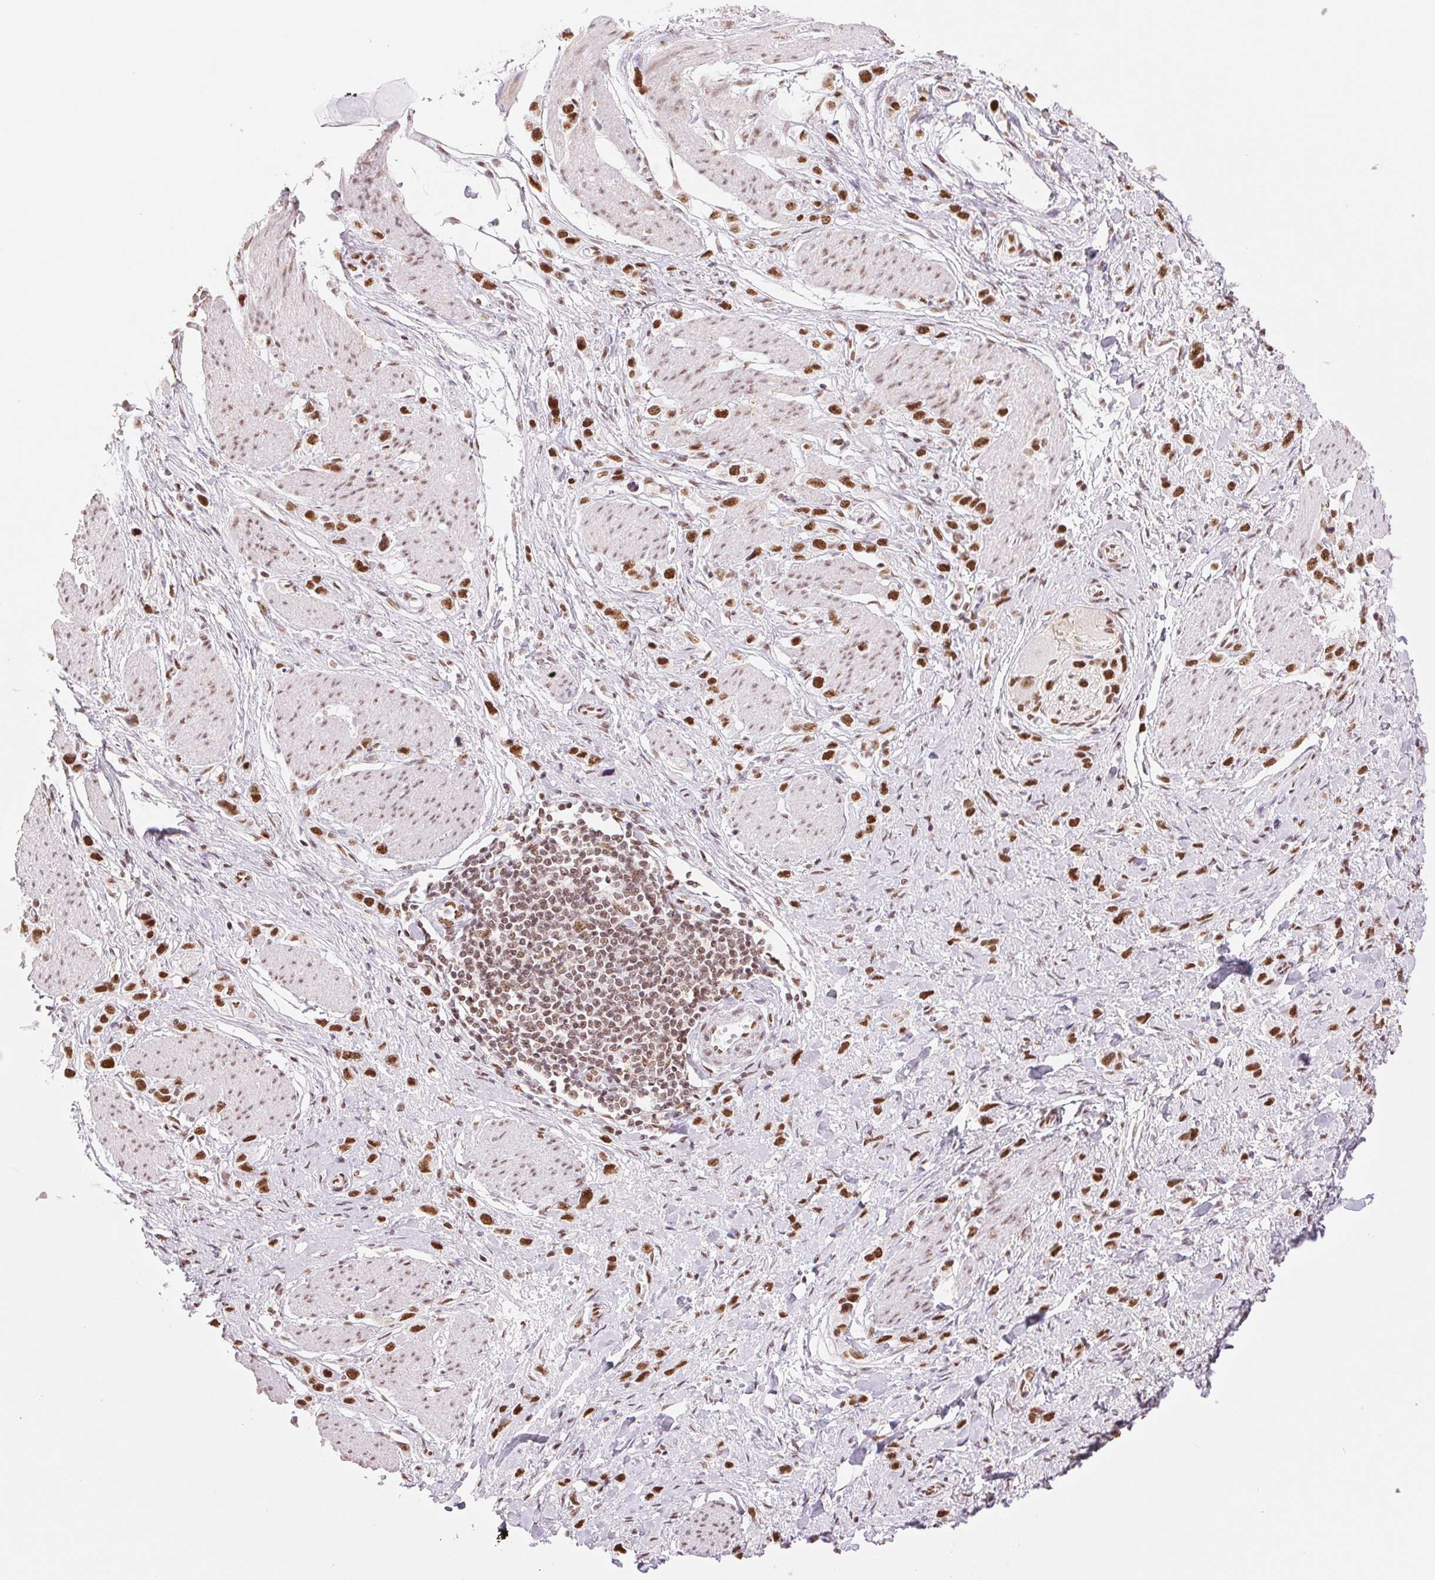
{"staining": {"intensity": "strong", "quantity": ">75%", "location": "nuclear"}, "tissue": "stomach cancer", "cell_type": "Tumor cells", "image_type": "cancer", "snomed": [{"axis": "morphology", "description": "Adenocarcinoma, NOS"}, {"axis": "topography", "description": "Stomach"}], "caption": "Stomach adenocarcinoma tissue shows strong nuclear positivity in about >75% of tumor cells (DAB (3,3'-diaminobenzidine) IHC, brown staining for protein, blue staining for nuclei).", "gene": "ZFR2", "patient": {"sex": "female", "age": 65}}